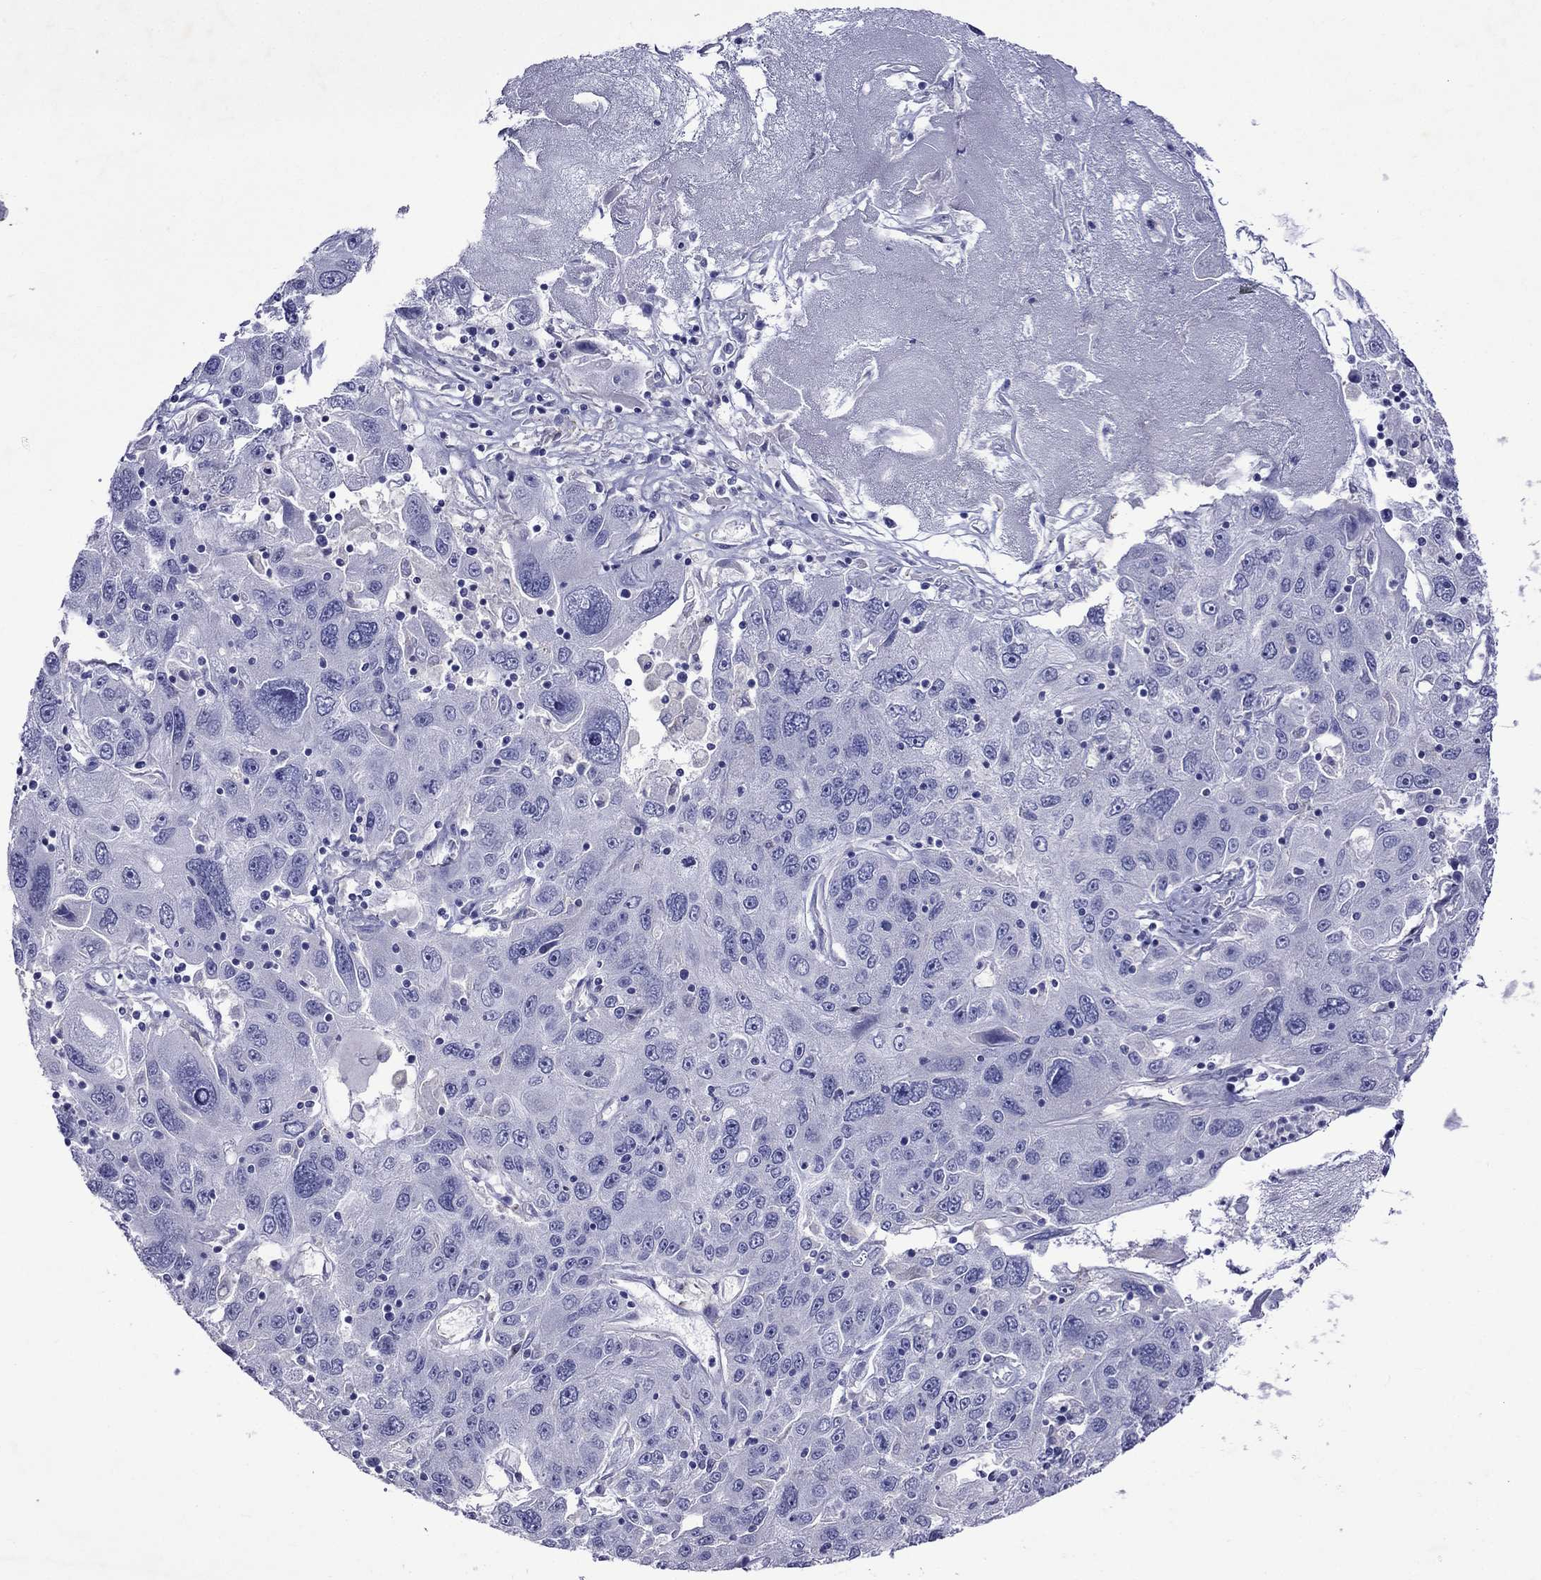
{"staining": {"intensity": "negative", "quantity": "none", "location": "none"}, "tissue": "stomach cancer", "cell_type": "Tumor cells", "image_type": "cancer", "snomed": [{"axis": "morphology", "description": "Adenocarcinoma, NOS"}, {"axis": "topography", "description": "Stomach"}], "caption": "High magnification brightfield microscopy of stomach cancer stained with DAB (brown) and counterstained with hematoxylin (blue): tumor cells show no significant staining.", "gene": "TDRD1", "patient": {"sex": "male", "age": 56}}